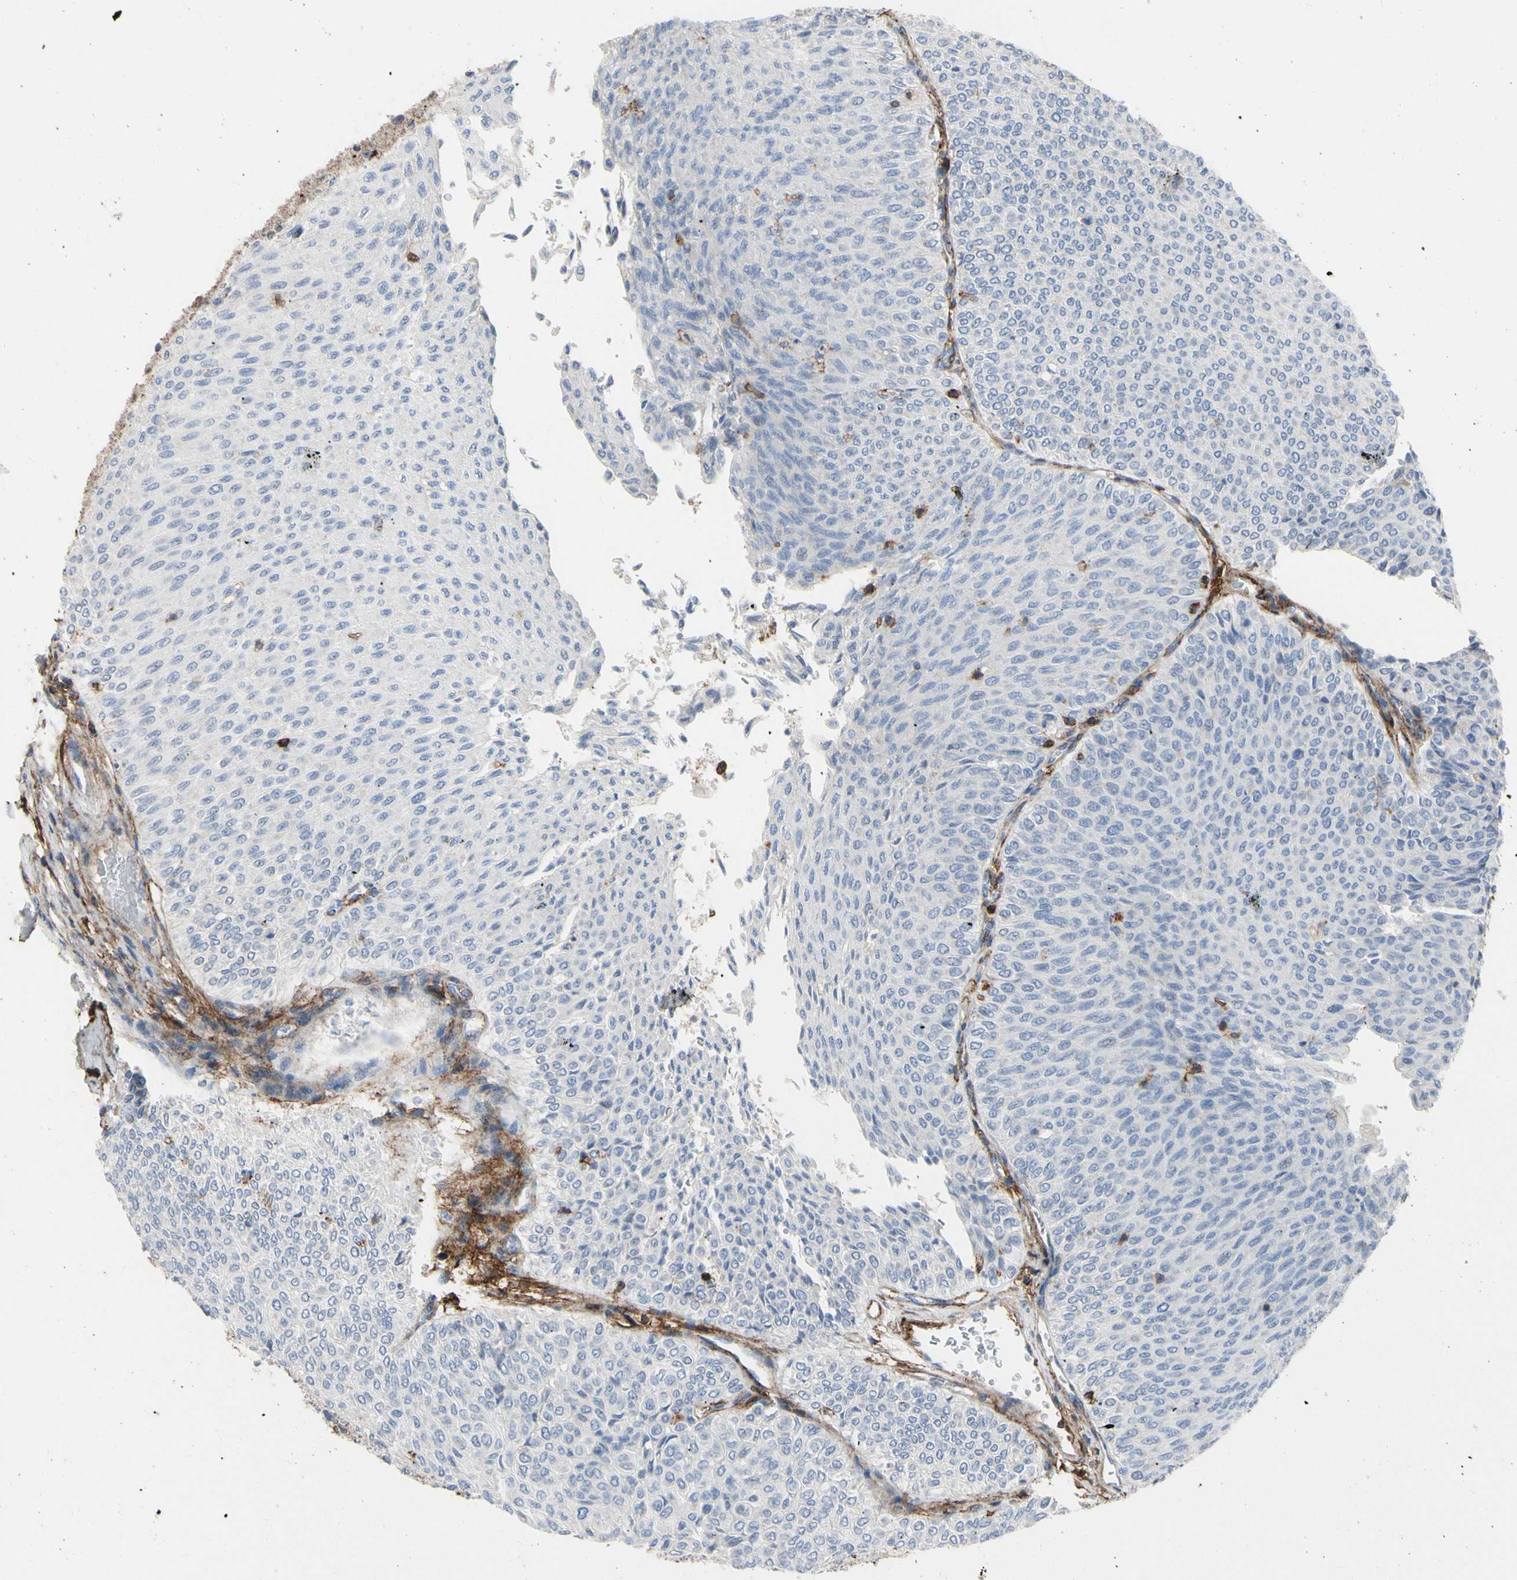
{"staining": {"intensity": "negative", "quantity": "none", "location": "none"}, "tissue": "urothelial cancer", "cell_type": "Tumor cells", "image_type": "cancer", "snomed": [{"axis": "morphology", "description": "Urothelial carcinoma, Low grade"}, {"axis": "topography", "description": "Urinary bladder"}], "caption": "The micrograph reveals no staining of tumor cells in urothelial cancer.", "gene": "ANXA6", "patient": {"sex": "male", "age": 78}}